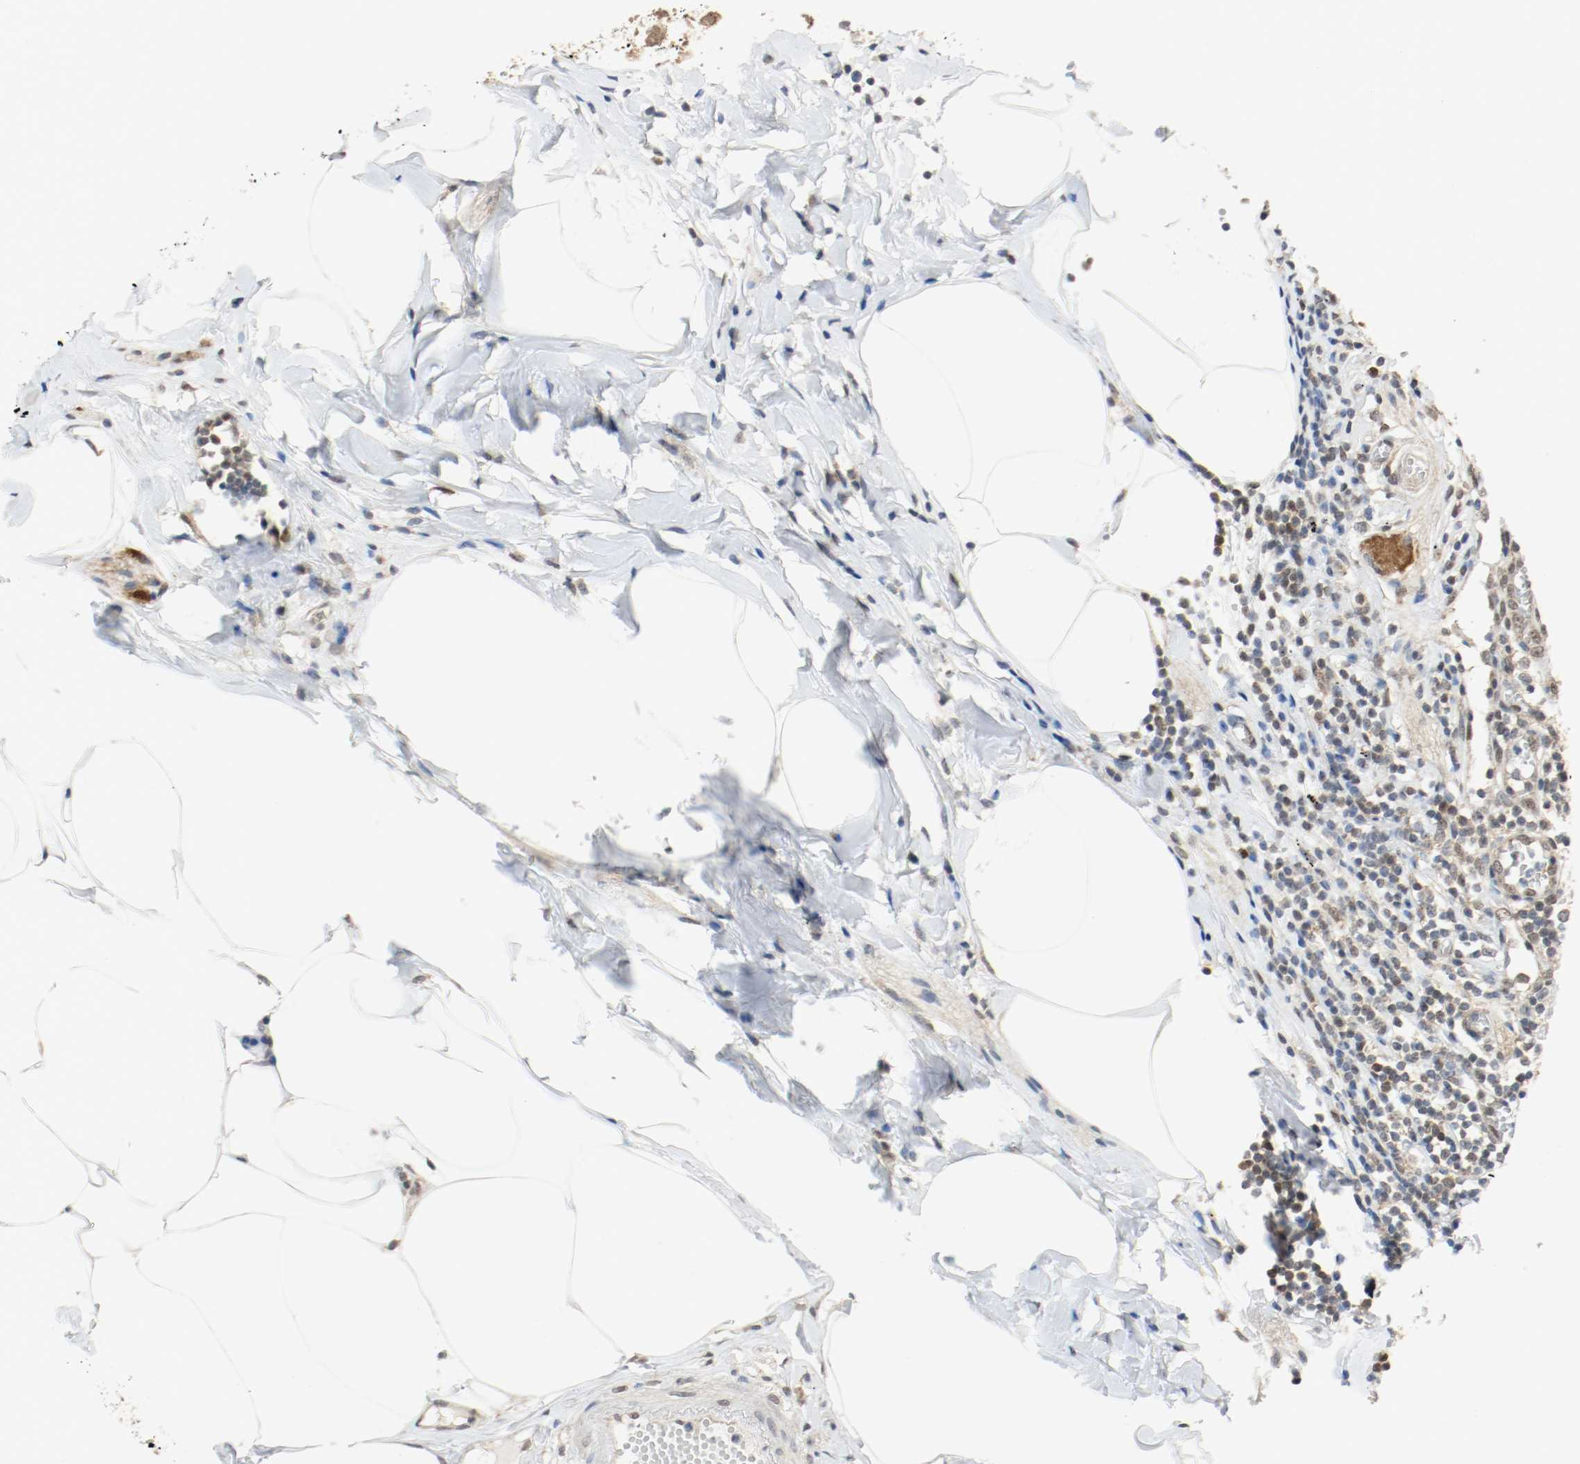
{"staining": {"intensity": "moderate", "quantity": ">75%", "location": "cytoplasmic/membranous,nuclear"}, "tissue": "appendix", "cell_type": "Glandular cells", "image_type": "normal", "snomed": [{"axis": "morphology", "description": "Normal tissue, NOS"}, {"axis": "morphology", "description": "Inflammation, NOS"}, {"axis": "topography", "description": "Appendix"}], "caption": "IHC of unremarkable appendix demonstrates medium levels of moderate cytoplasmic/membranous,nuclear positivity in approximately >75% of glandular cells.", "gene": "PPME1", "patient": {"sex": "male", "age": 46}}